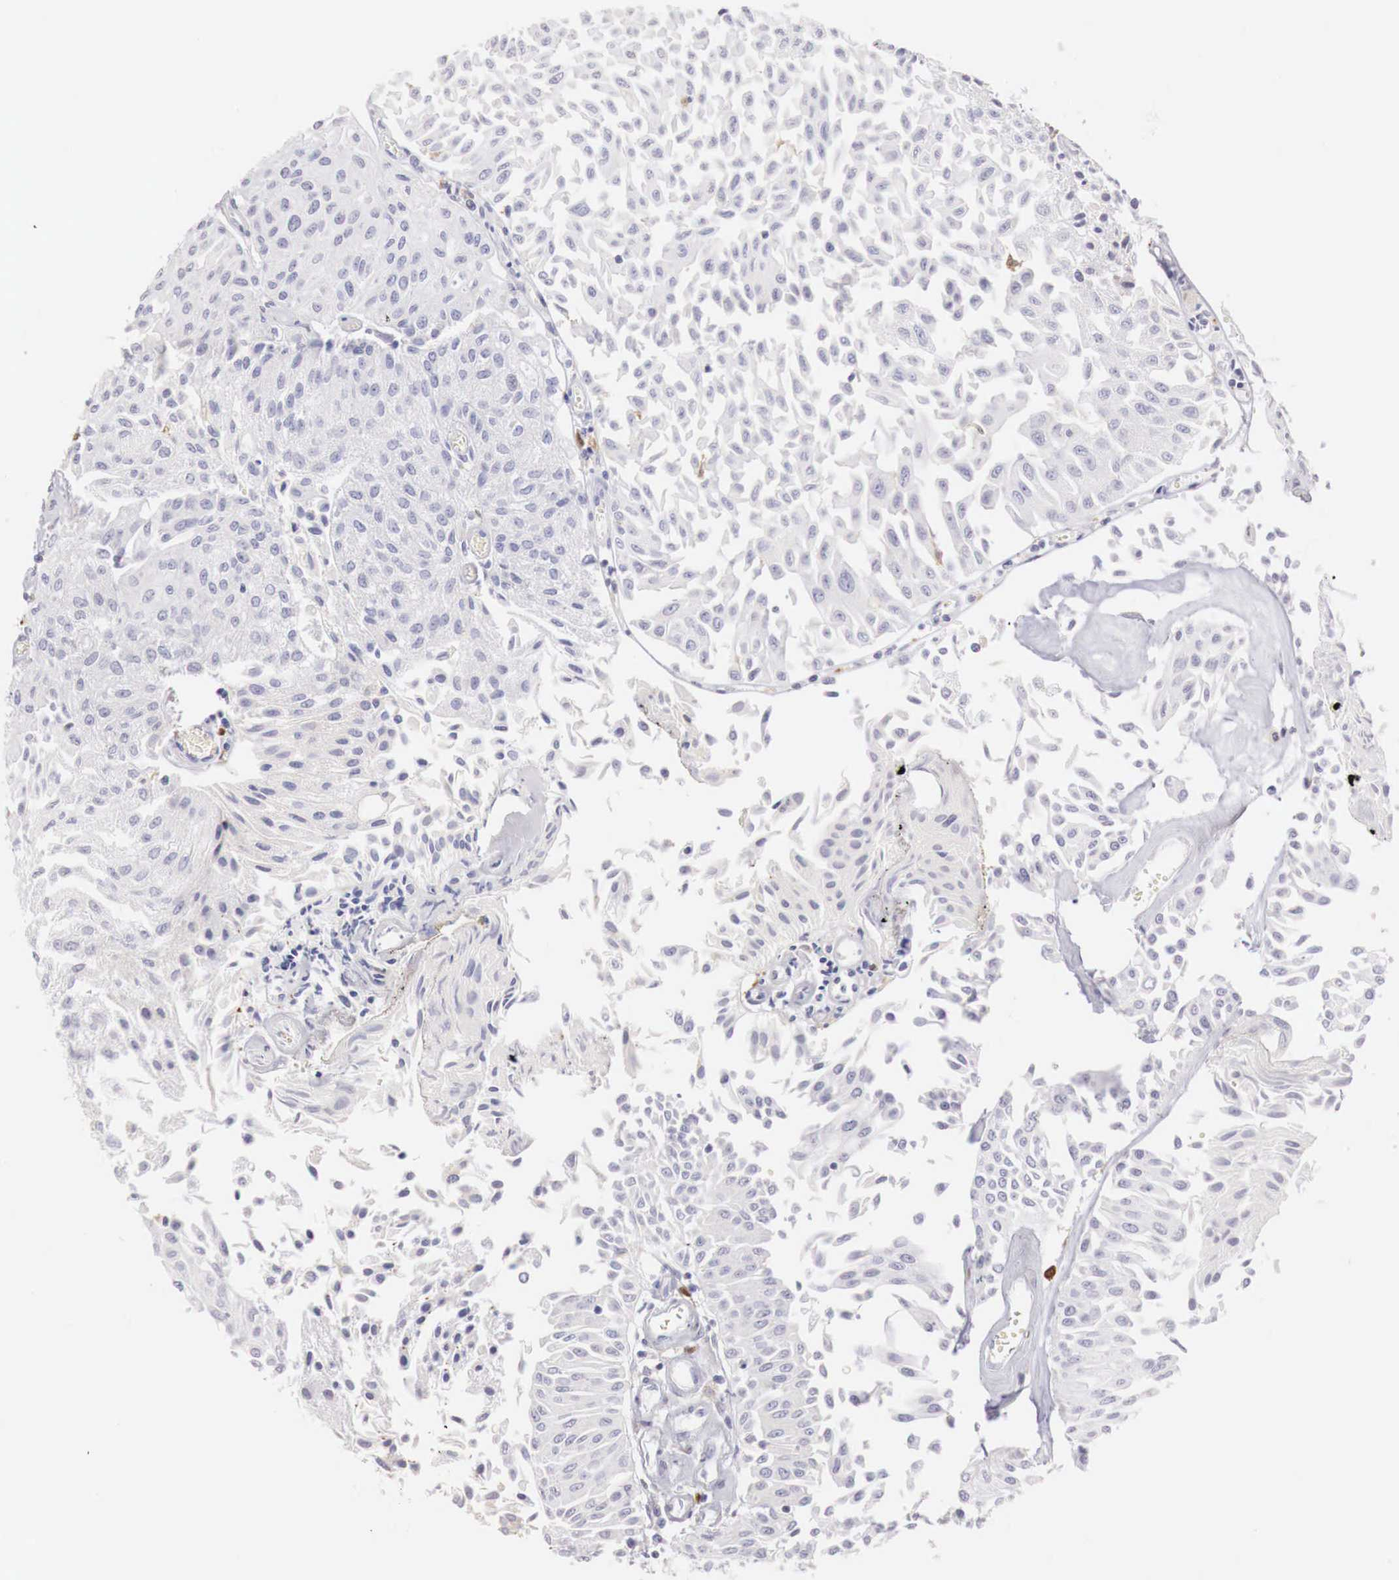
{"staining": {"intensity": "negative", "quantity": "none", "location": "none"}, "tissue": "urothelial cancer", "cell_type": "Tumor cells", "image_type": "cancer", "snomed": [{"axis": "morphology", "description": "Urothelial carcinoma, Low grade"}, {"axis": "topography", "description": "Urinary bladder"}], "caption": "This micrograph is of urothelial cancer stained with IHC to label a protein in brown with the nuclei are counter-stained blue. There is no positivity in tumor cells.", "gene": "RENBP", "patient": {"sex": "male", "age": 86}}